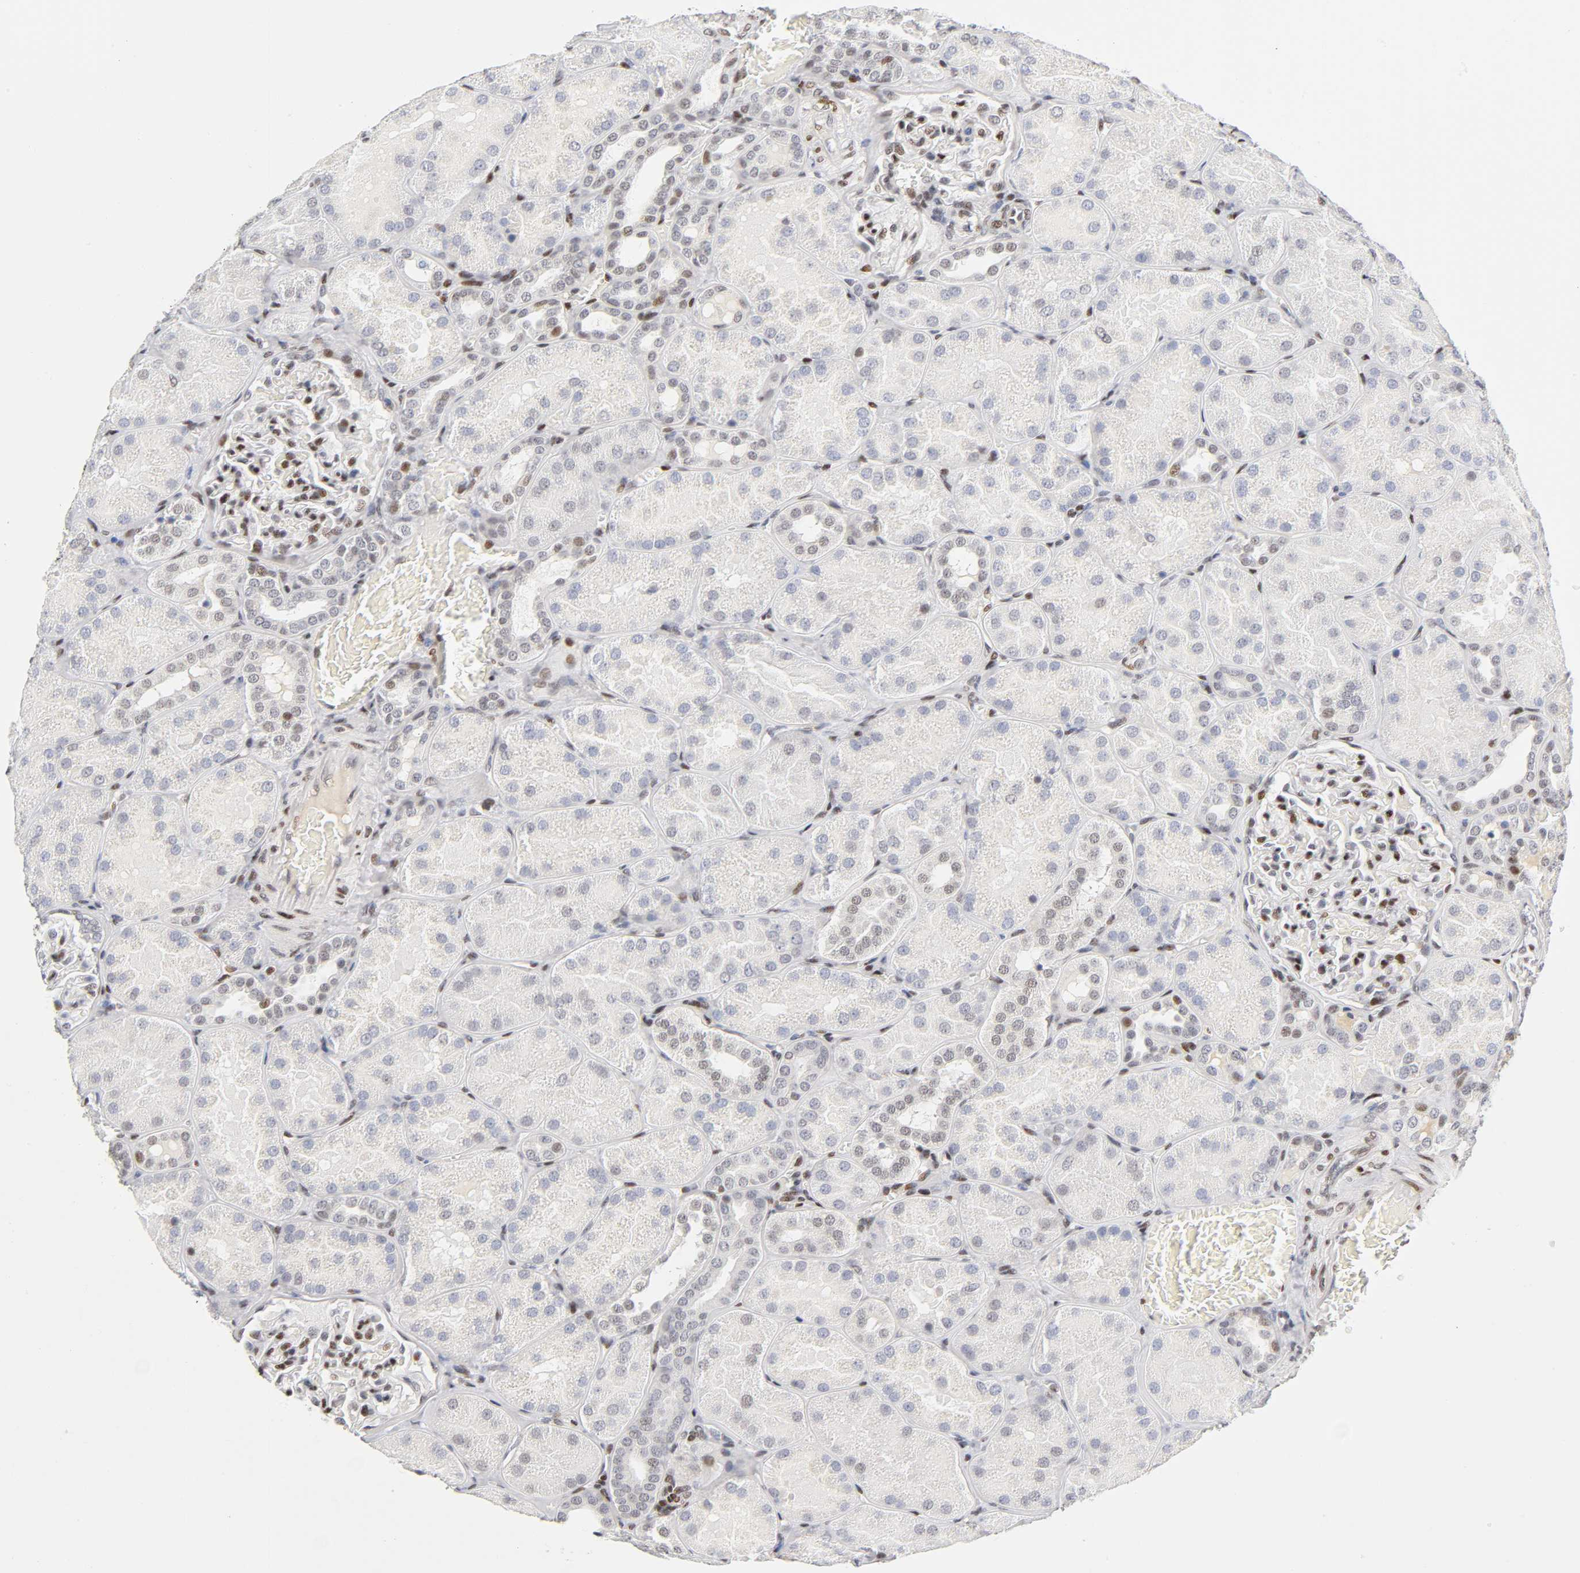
{"staining": {"intensity": "strong", "quantity": ">75%", "location": "nuclear"}, "tissue": "kidney", "cell_type": "Cells in glomeruli", "image_type": "normal", "snomed": [{"axis": "morphology", "description": "Normal tissue, NOS"}, {"axis": "topography", "description": "Kidney"}], "caption": "Immunohistochemical staining of normal human kidney shows high levels of strong nuclear positivity in approximately >75% of cells in glomeruli. (Stains: DAB in brown, nuclei in blue, Microscopy: brightfield microscopy at high magnification).", "gene": "SP3", "patient": {"sex": "male", "age": 28}}